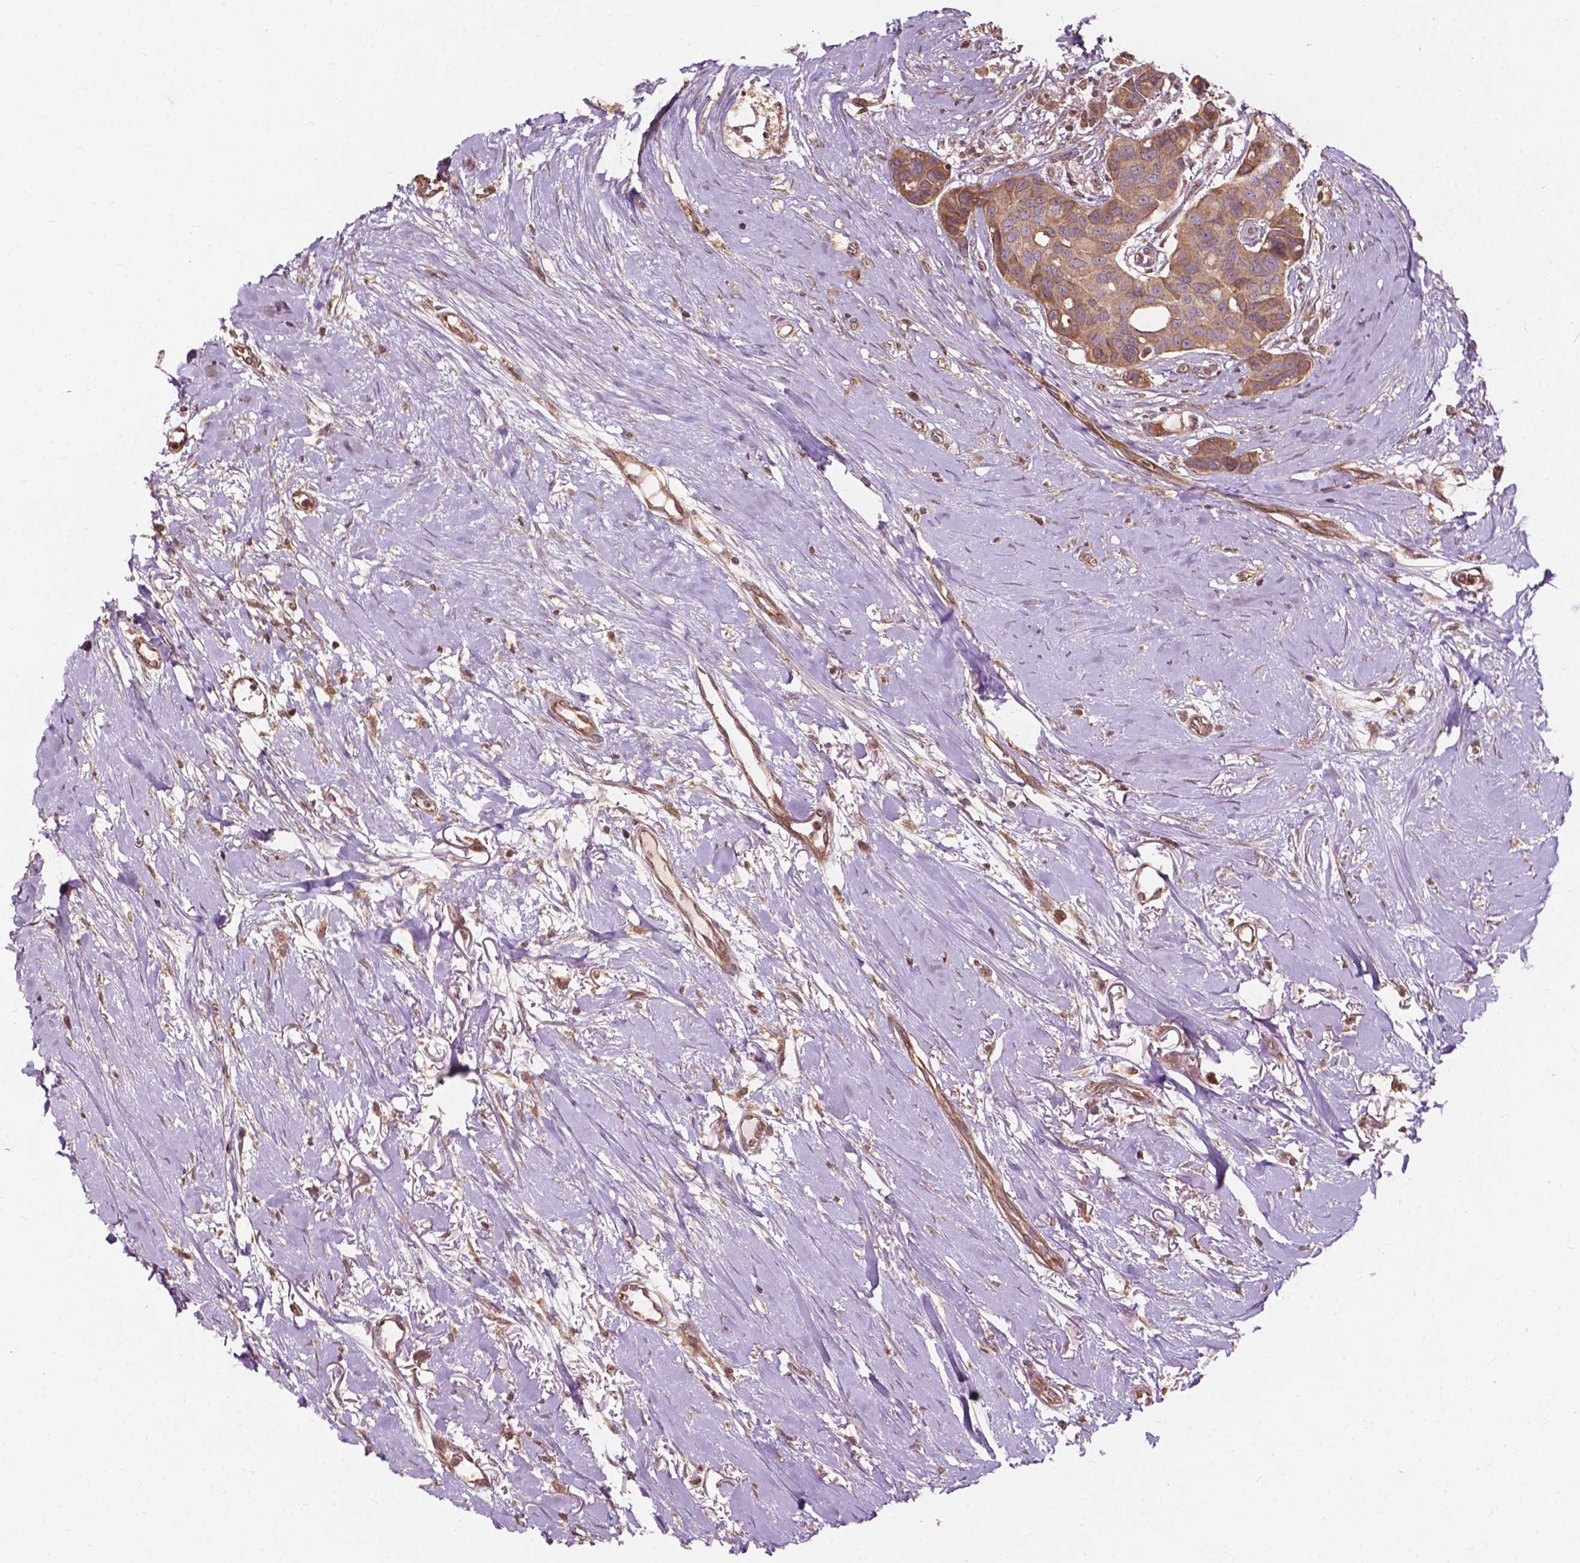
{"staining": {"intensity": "moderate", "quantity": ">75%", "location": "cytoplasmic/membranous"}, "tissue": "breast cancer", "cell_type": "Tumor cells", "image_type": "cancer", "snomed": [{"axis": "morphology", "description": "Duct carcinoma"}, {"axis": "topography", "description": "Breast"}], "caption": "Immunohistochemical staining of breast invasive ductal carcinoma demonstrates medium levels of moderate cytoplasmic/membranous protein expression in about >75% of tumor cells.", "gene": "CDC42BPA", "patient": {"sex": "female", "age": 54}}